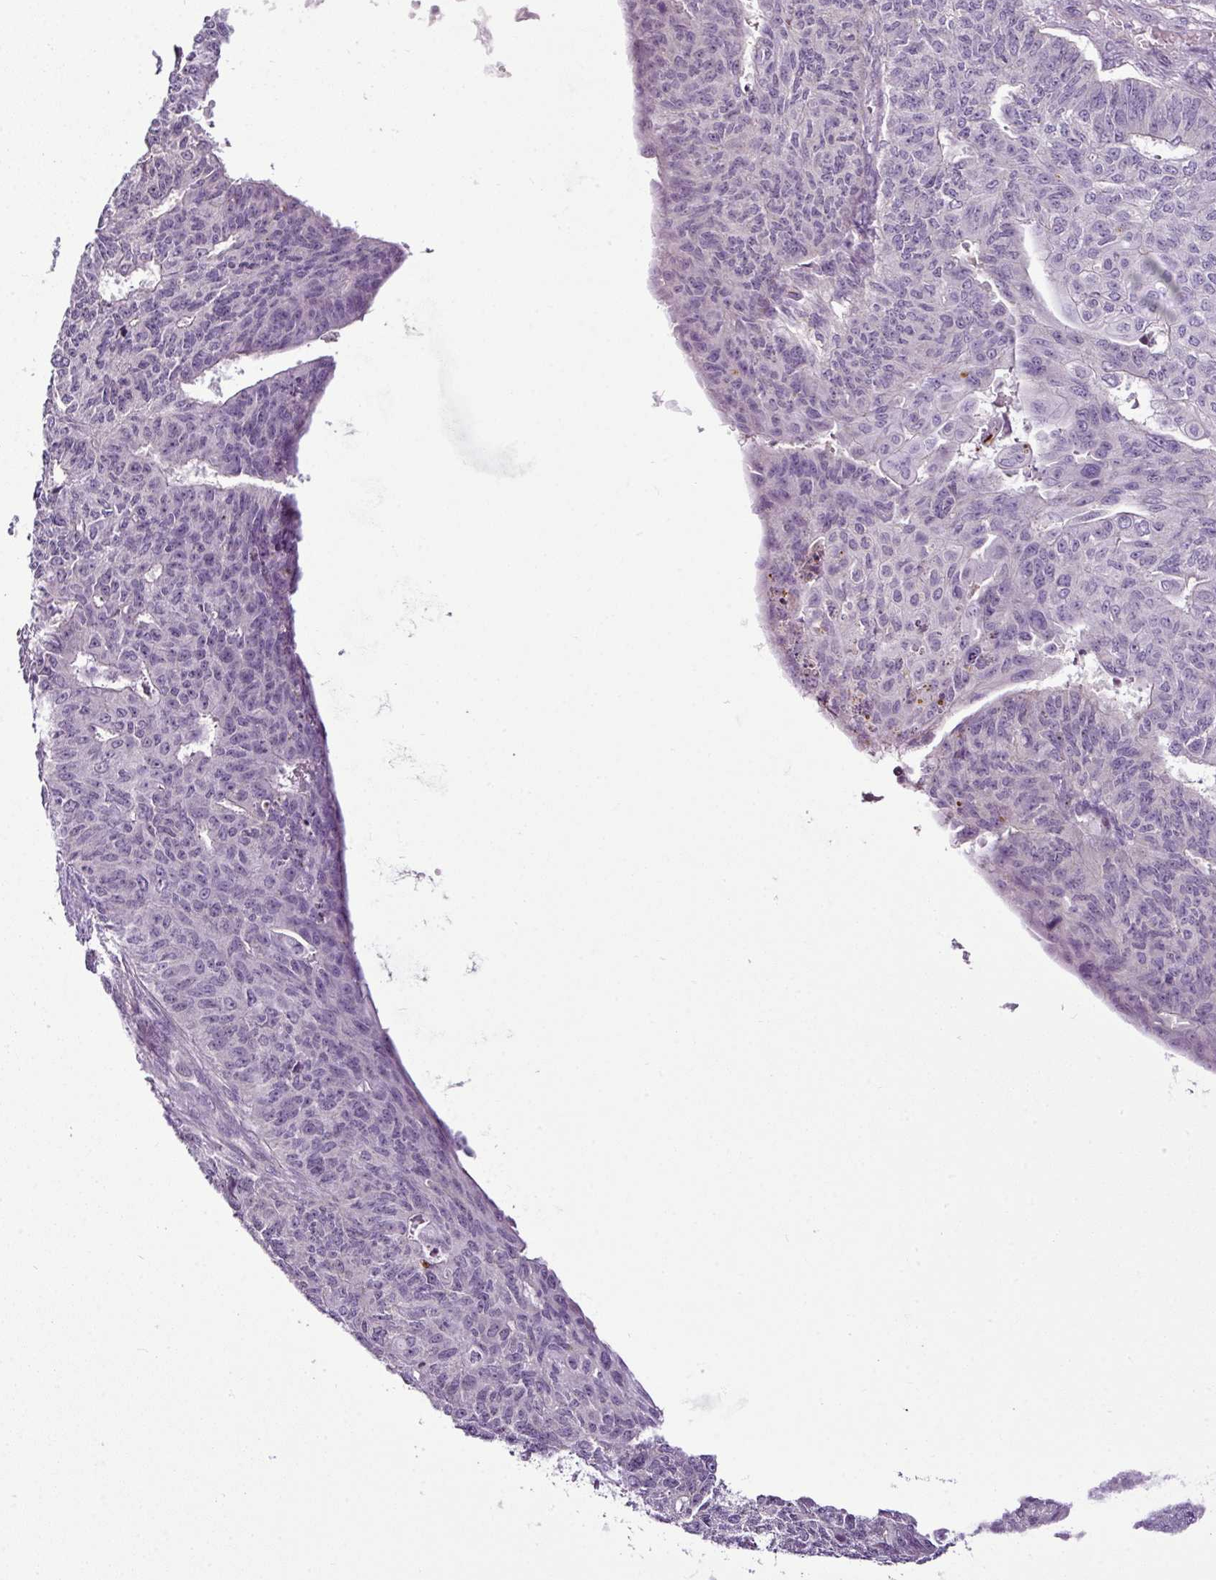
{"staining": {"intensity": "negative", "quantity": "none", "location": "none"}, "tissue": "endometrial cancer", "cell_type": "Tumor cells", "image_type": "cancer", "snomed": [{"axis": "morphology", "description": "Adenocarcinoma, NOS"}, {"axis": "topography", "description": "Endometrium"}], "caption": "Image shows no significant protein staining in tumor cells of endometrial cancer.", "gene": "TEX30", "patient": {"sex": "female", "age": 32}}